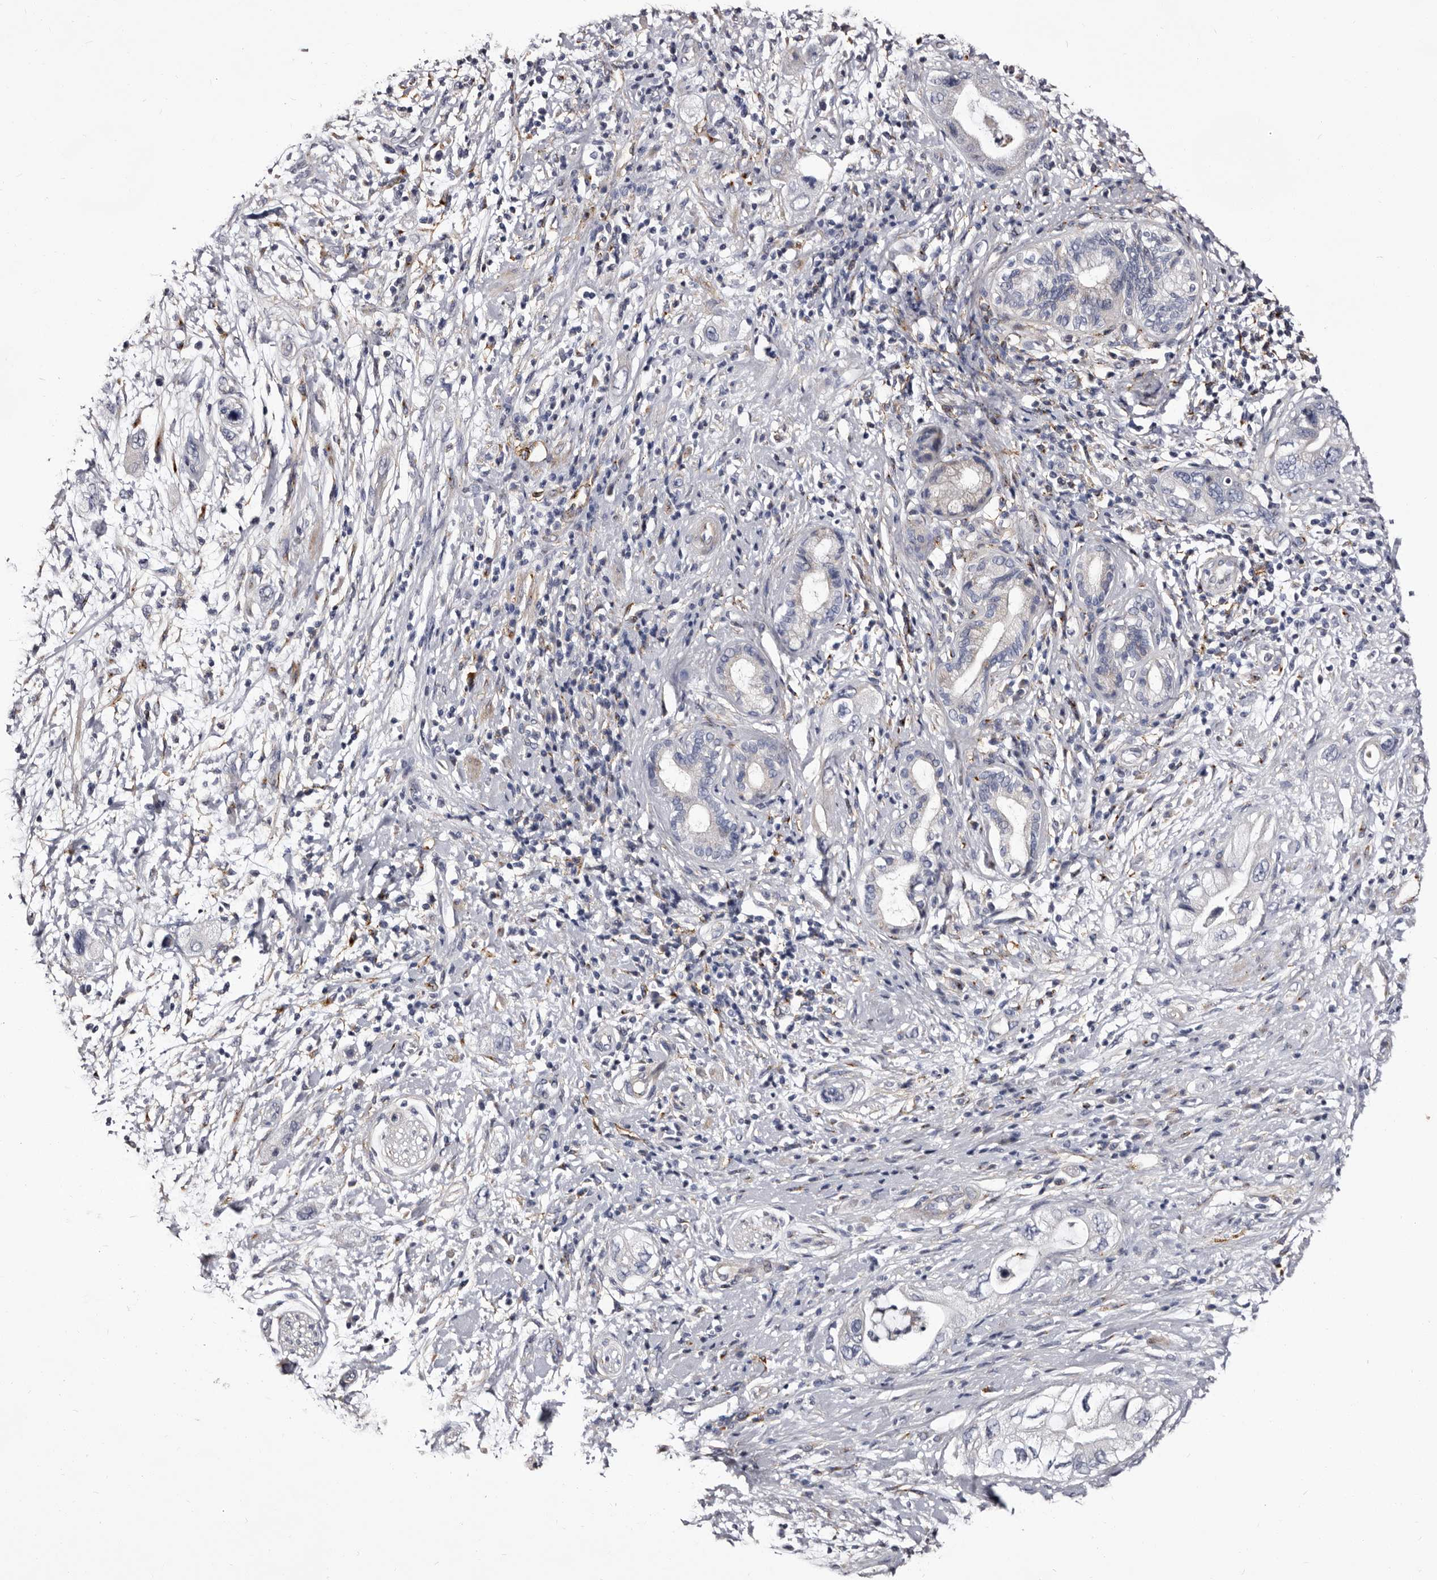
{"staining": {"intensity": "negative", "quantity": "none", "location": "none"}, "tissue": "pancreatic cancer", "cell_type": "Tumor cells", "image_type": "cancer", "snomed": [{"axis": "morphology", "description": "Adenocarcinoma, NOS"}, {"axis": "topography", "description": "Pancreas"}], "caption": "Immunohistochemical staining of human pancreatic cancer displays no significant positivity in tumor cells.", "gene": "AUNIP", "patient": {"sex": "female", "age": 73}}